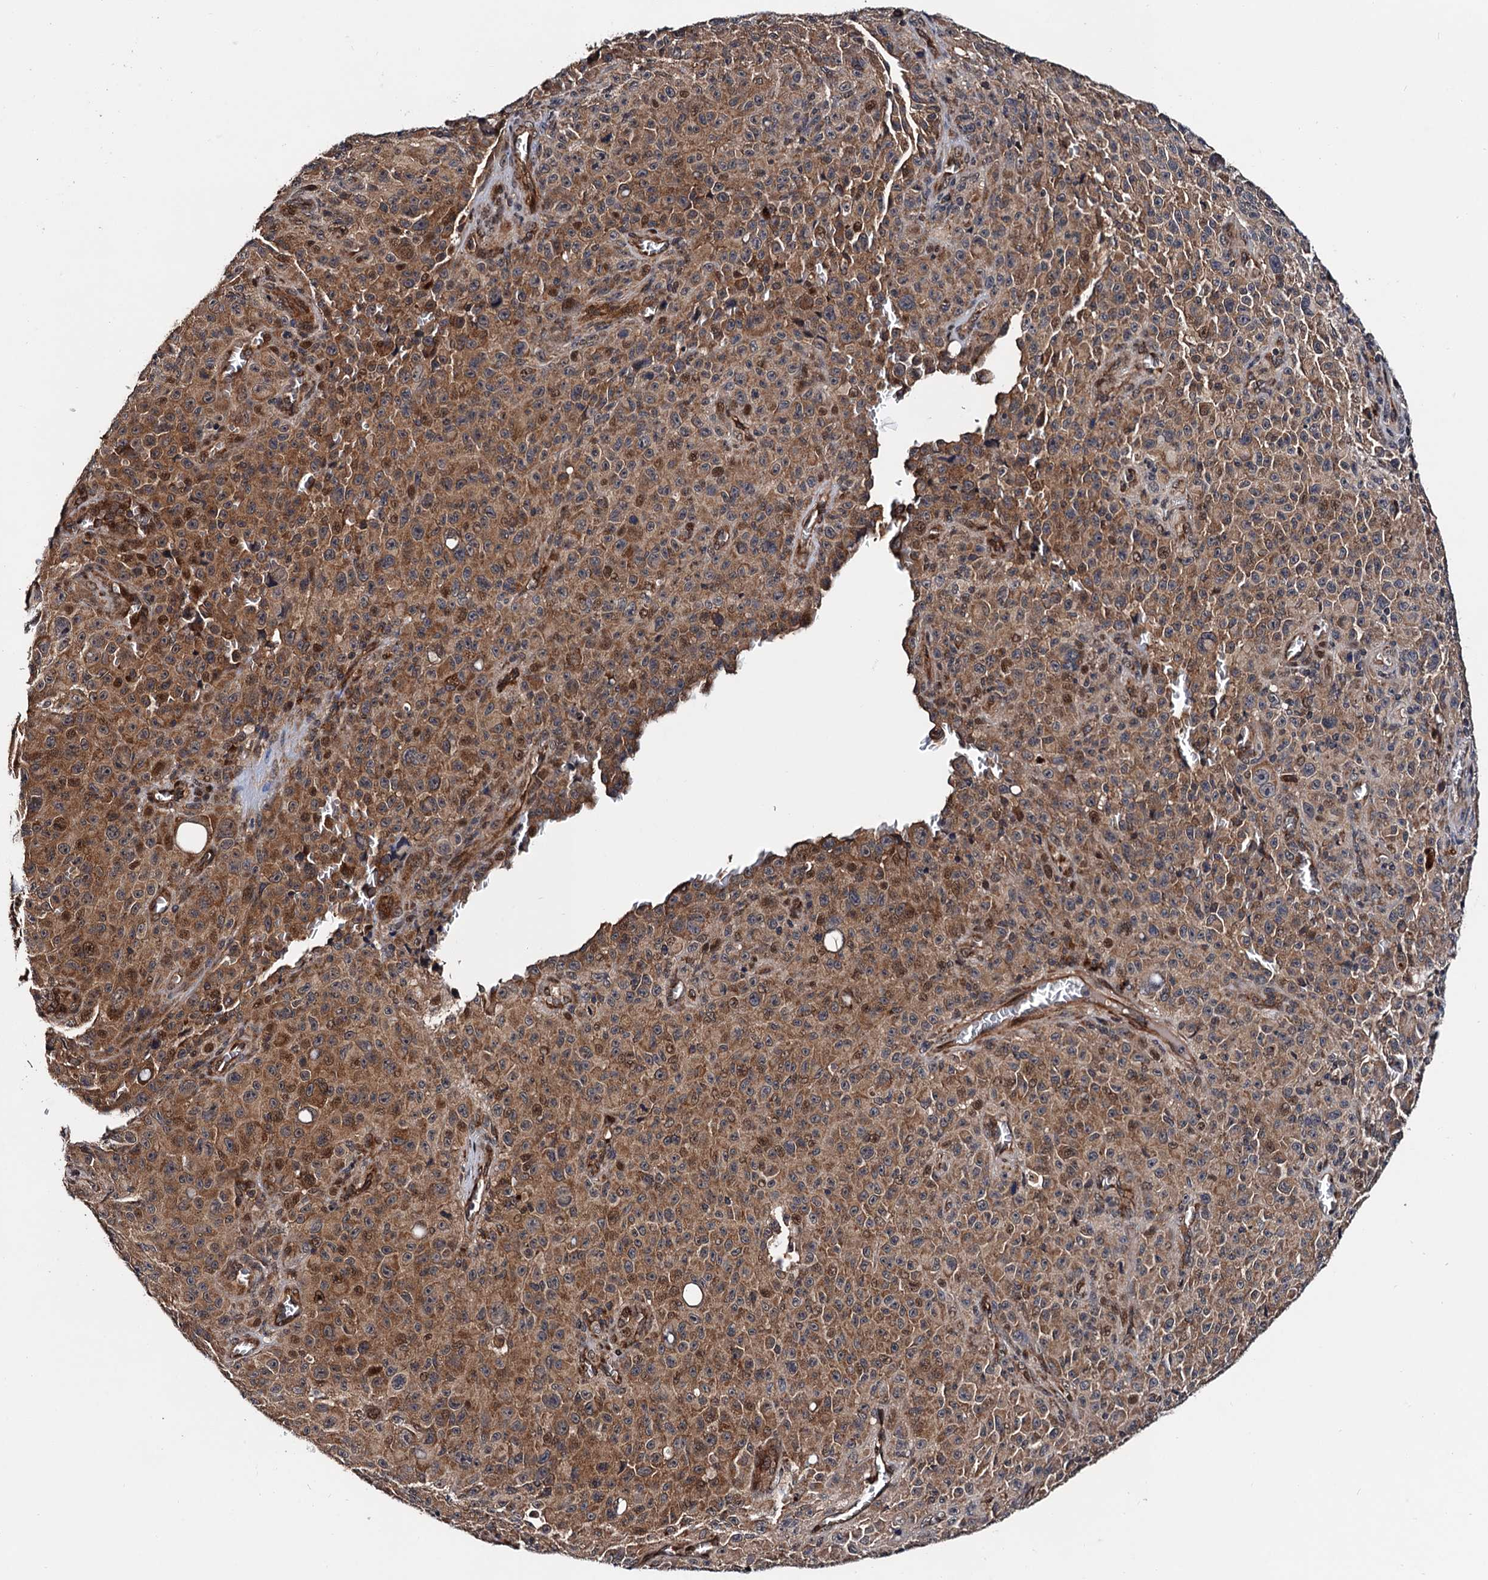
{"staining": {"intensity": "moderate", "quantity": ">75%", "location": "cytoplasmic/membranous,nuclear"}, "tissue": "melanoma", "cell_type": "Tumor cells", "image_type": "cancer", "snomed": [{"axis": "morphology", "description": "Malignant melanoma, NOS"}, {"axis": "topography", "description": "Skin"}], "caption": "DAB immunohistochemical staining of malignant melanoma demonstrates moderate cytoplasmic/membranous and nuclear protein expression in about >75% of tumor cells.", "gene": "NAA16", "patient": {"sex": "female", "age": 82}}